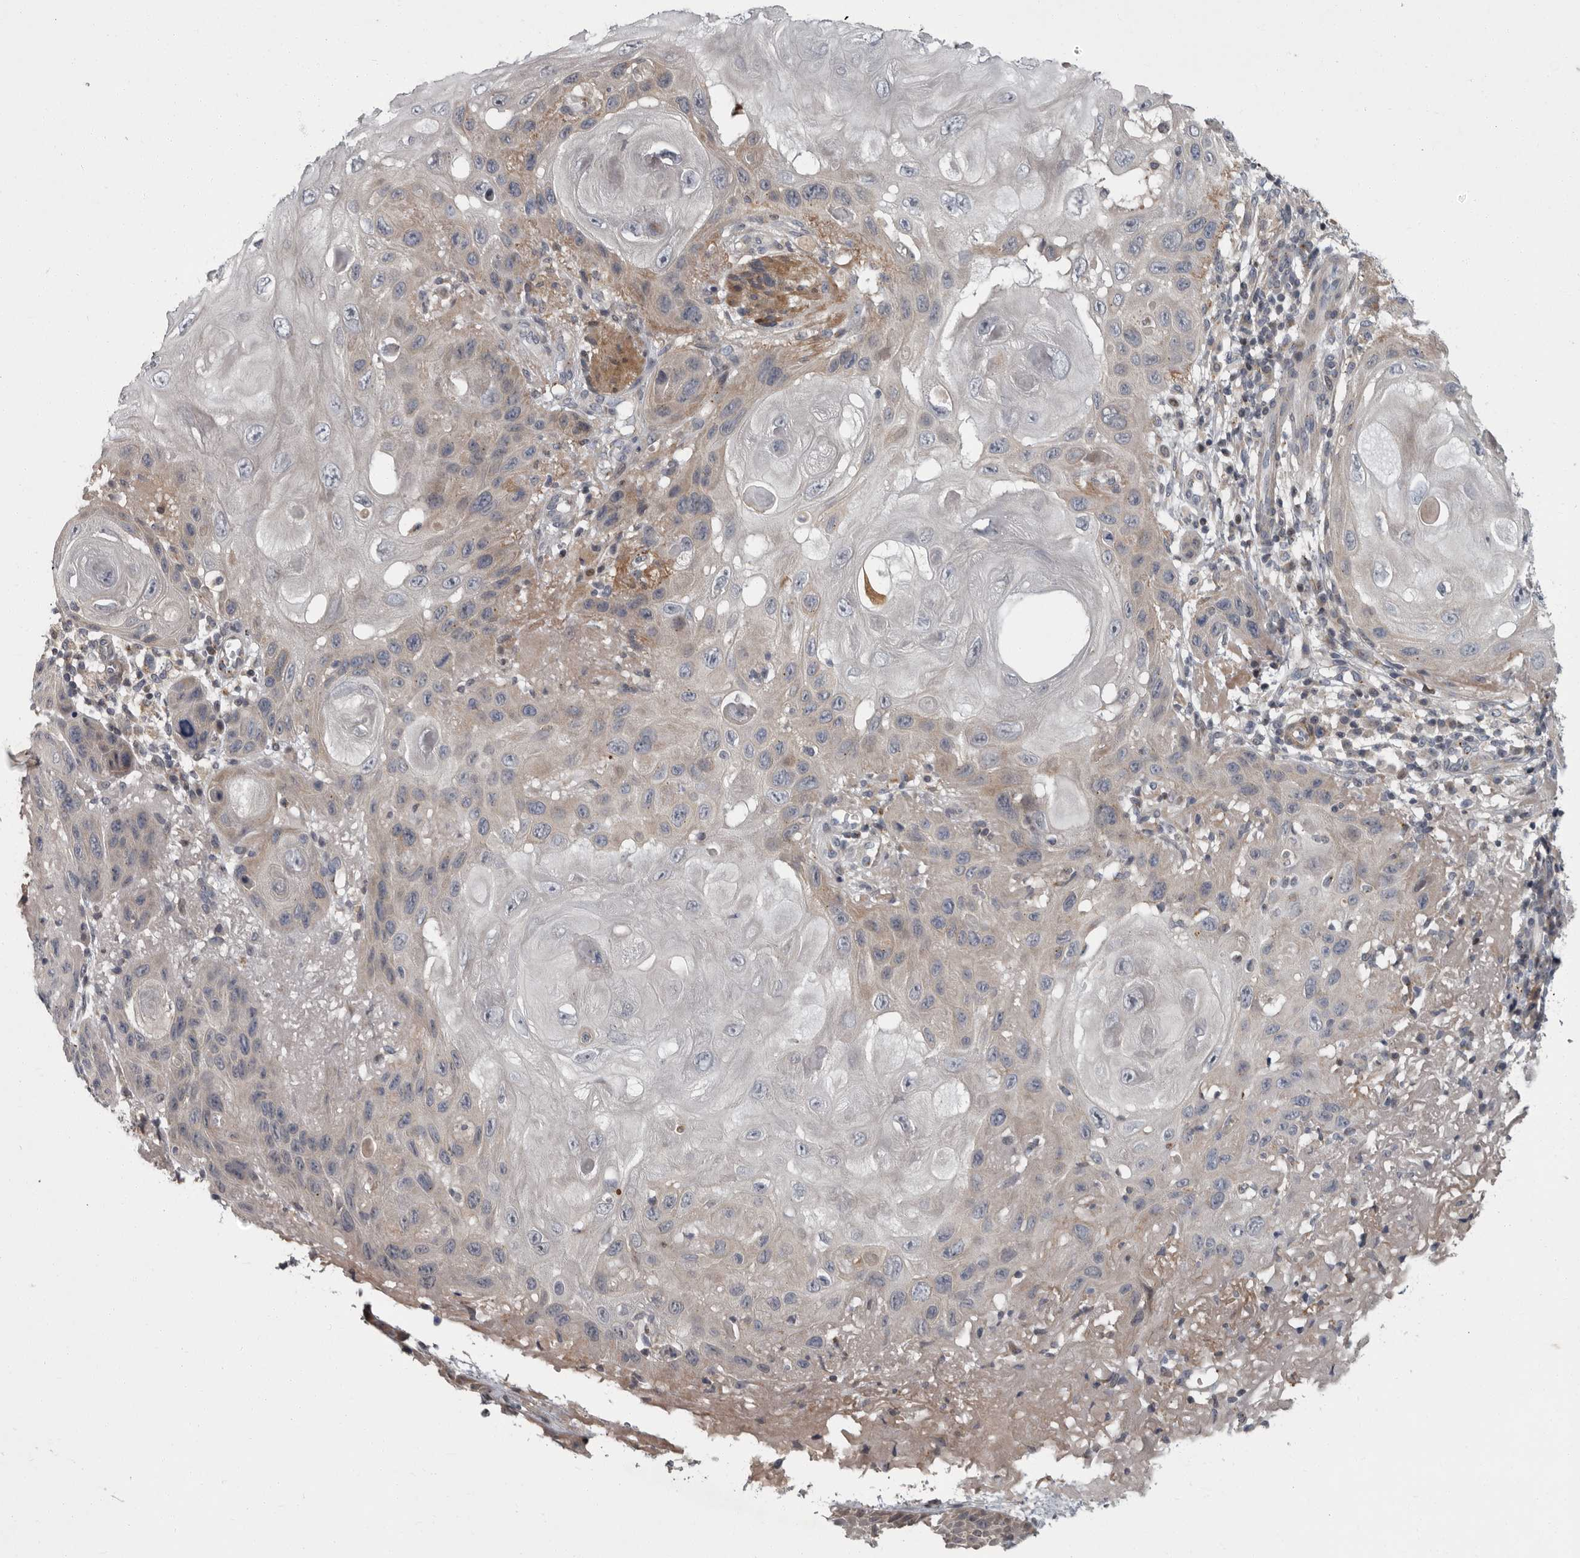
{"staining": {"intensity": "weak", "quantity": "<25%", "location": "cytoplasmic/membranous"}, "tissue": "skin cancer", "cell_type": "Tumor cells", "image_type": "cancer", "snomed": [{"axis": "morphology", "description": "Normal tissue, NOS"}, {"axis": "morphology", "description": "Squamous cell carcinoma, NOS"}, {"axis": "topography", "description": "Skin"}], "caption": "Squamous cell carcinoma (skin) was stained to show a protein in brown. There is no significant positivity in tumor cells.", "gene": "PDE7A", "patient": {"sex": "female", "age": 96}}